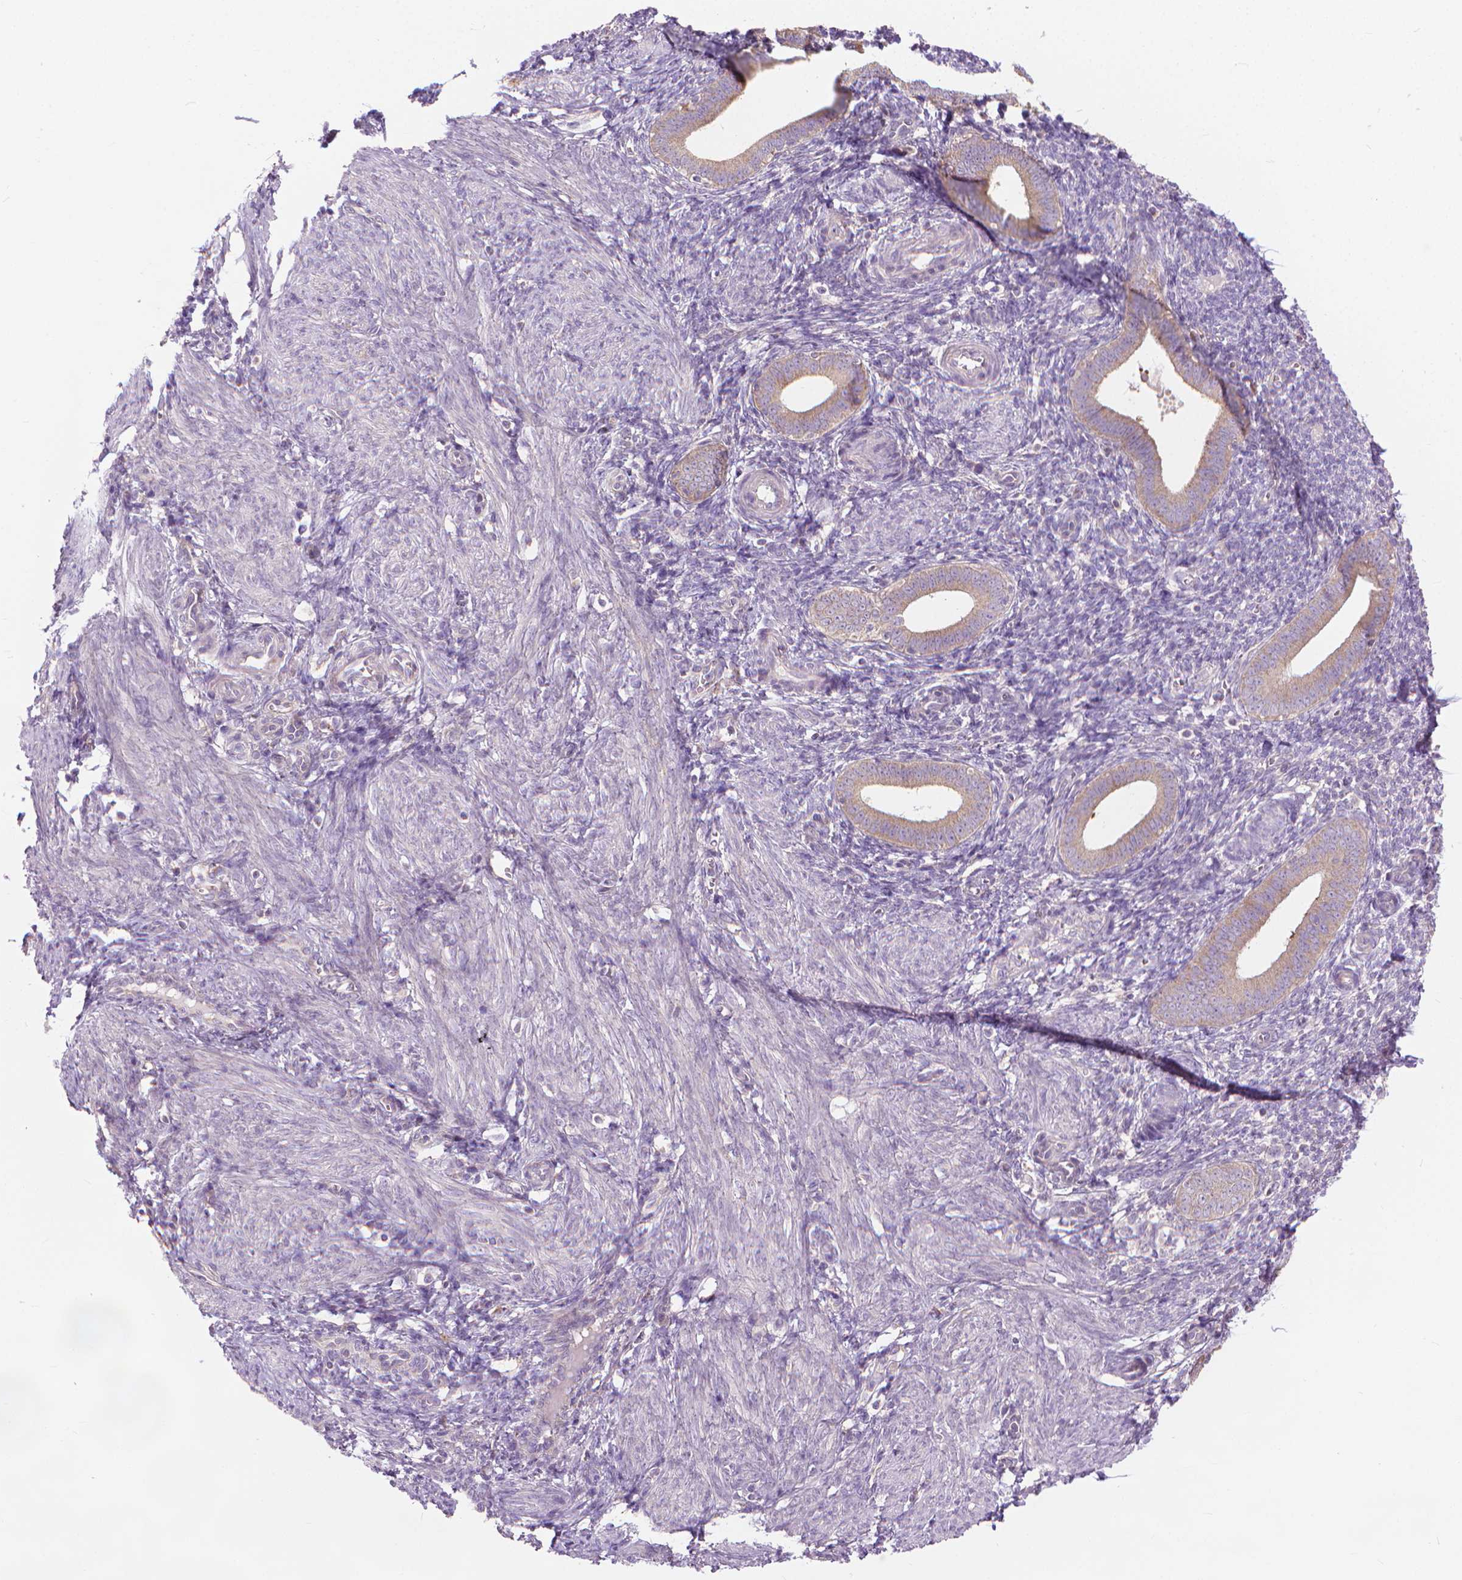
{"staining": {"intensity": "negative", "quantity": "none", "location": "none"}, "tissue": "endometrium", "cell_type": "Cells in endometrial stroma", "image_type": "normal", "snomed": [{"axis": "morphology", "description": "Normal tissue, NOS"}, {"axis": "topography", "description": "Endometrium"}], "caption": "A high-resolution histopathology image shows immunohistochemistry staining of unremarkable endometrium, which demonstrates no significant staining in cells in endometrial stroma.", "gene": "NUDT1", "patient": {"sex": "female", "age": 25}}